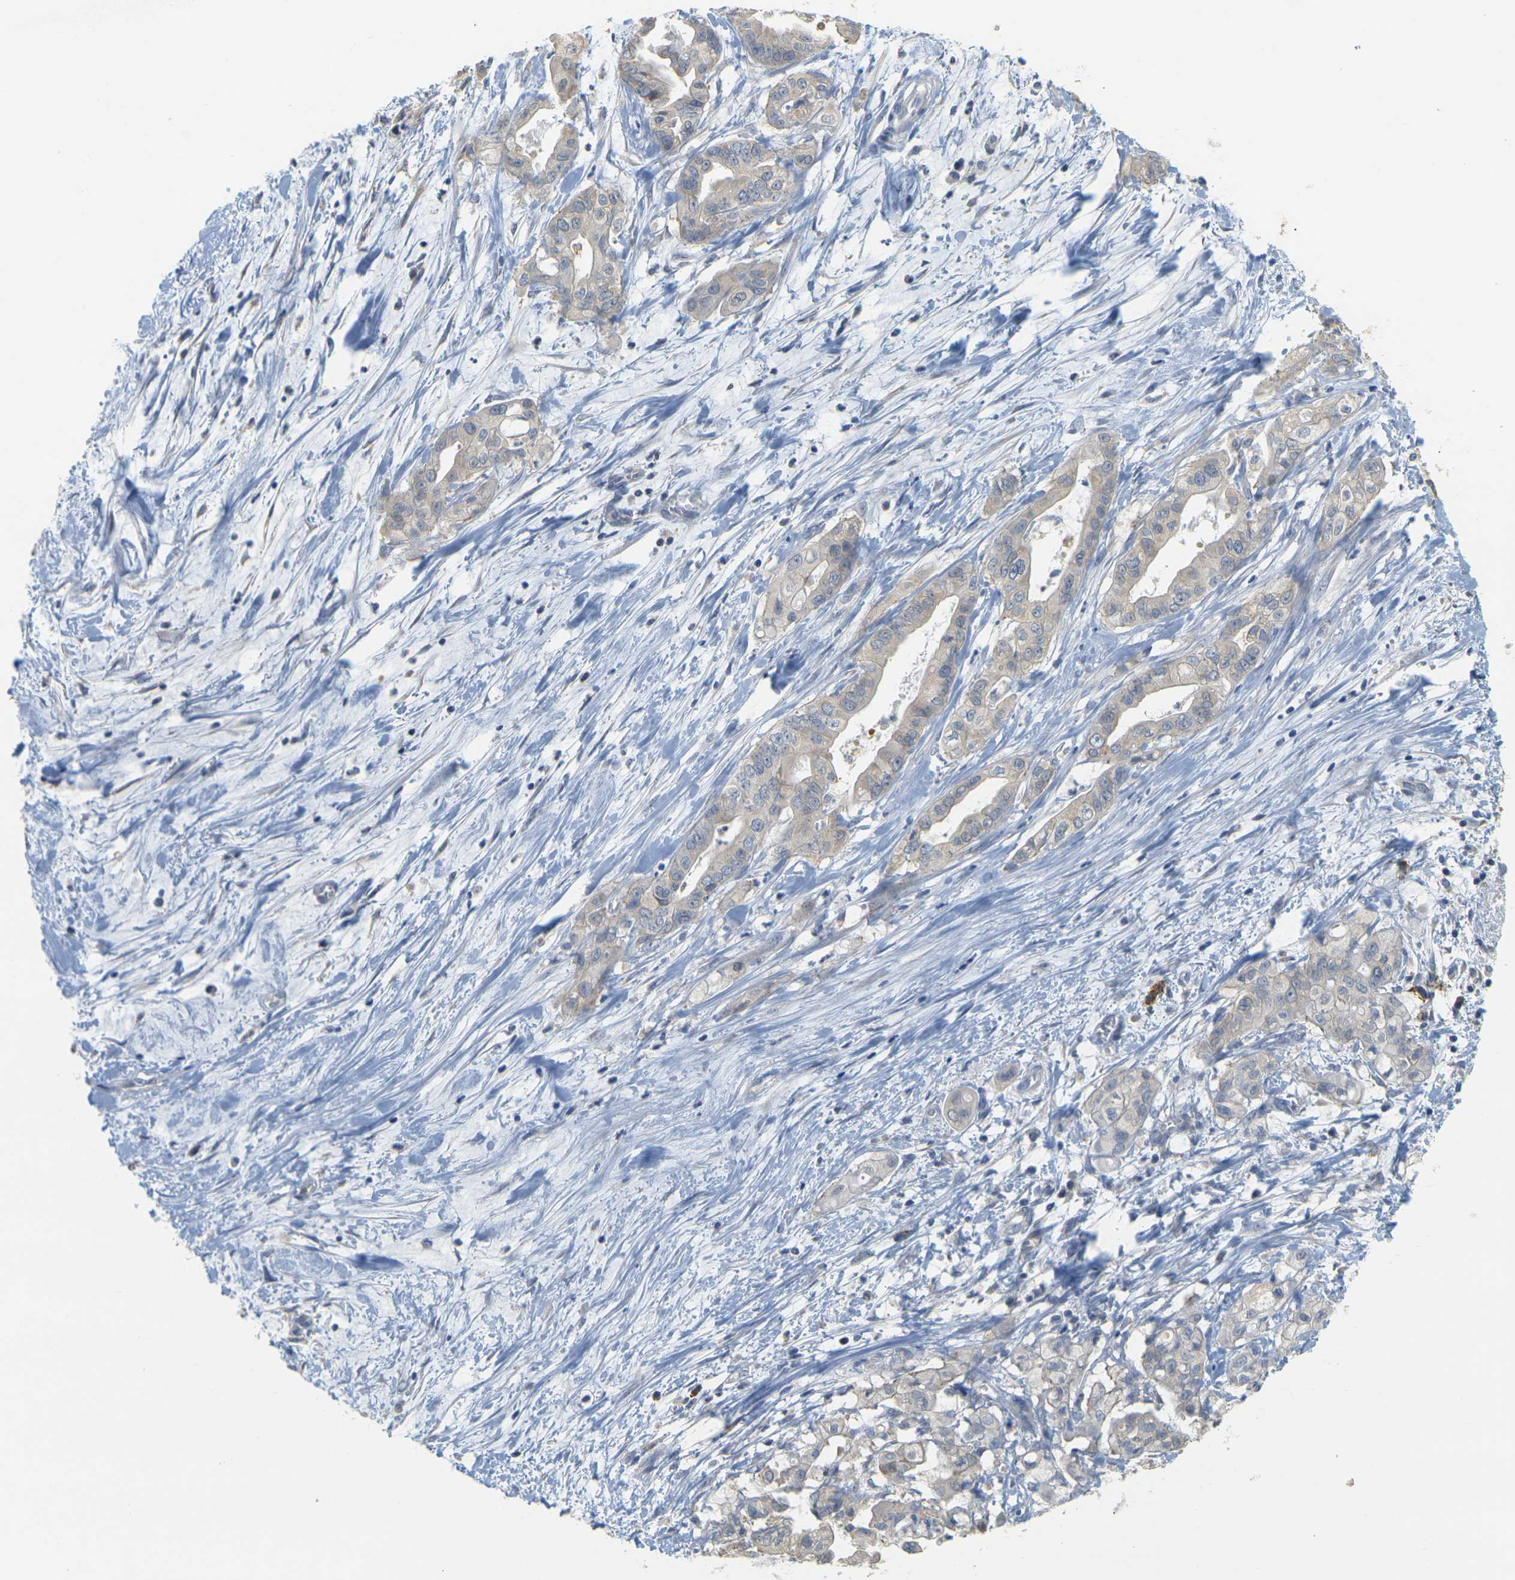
{"staining": {"intensity": "weak", "quantity": "<25%", "location": "cytoplasmic/membranous"}, "tissue": "pancreatic cancer", "cell_type": "Tumor cells", "image_type": "cancer", "snomed": [{"axis": "morphology", "description": "Adenocarcinoma, NOS"}, {"axis": "topography", "description": "Pancreas"}], "caption": "High power microscopy photomicrograph of an IHC histopathology image of adenocarcinoma (pancreatic), revealing no significant staining in tumor cells. (DAB immunohistochemistry with hematoxylin counter stain).", "gene": "GDAP1", "patient": {"sex": "female", "age": 75}}